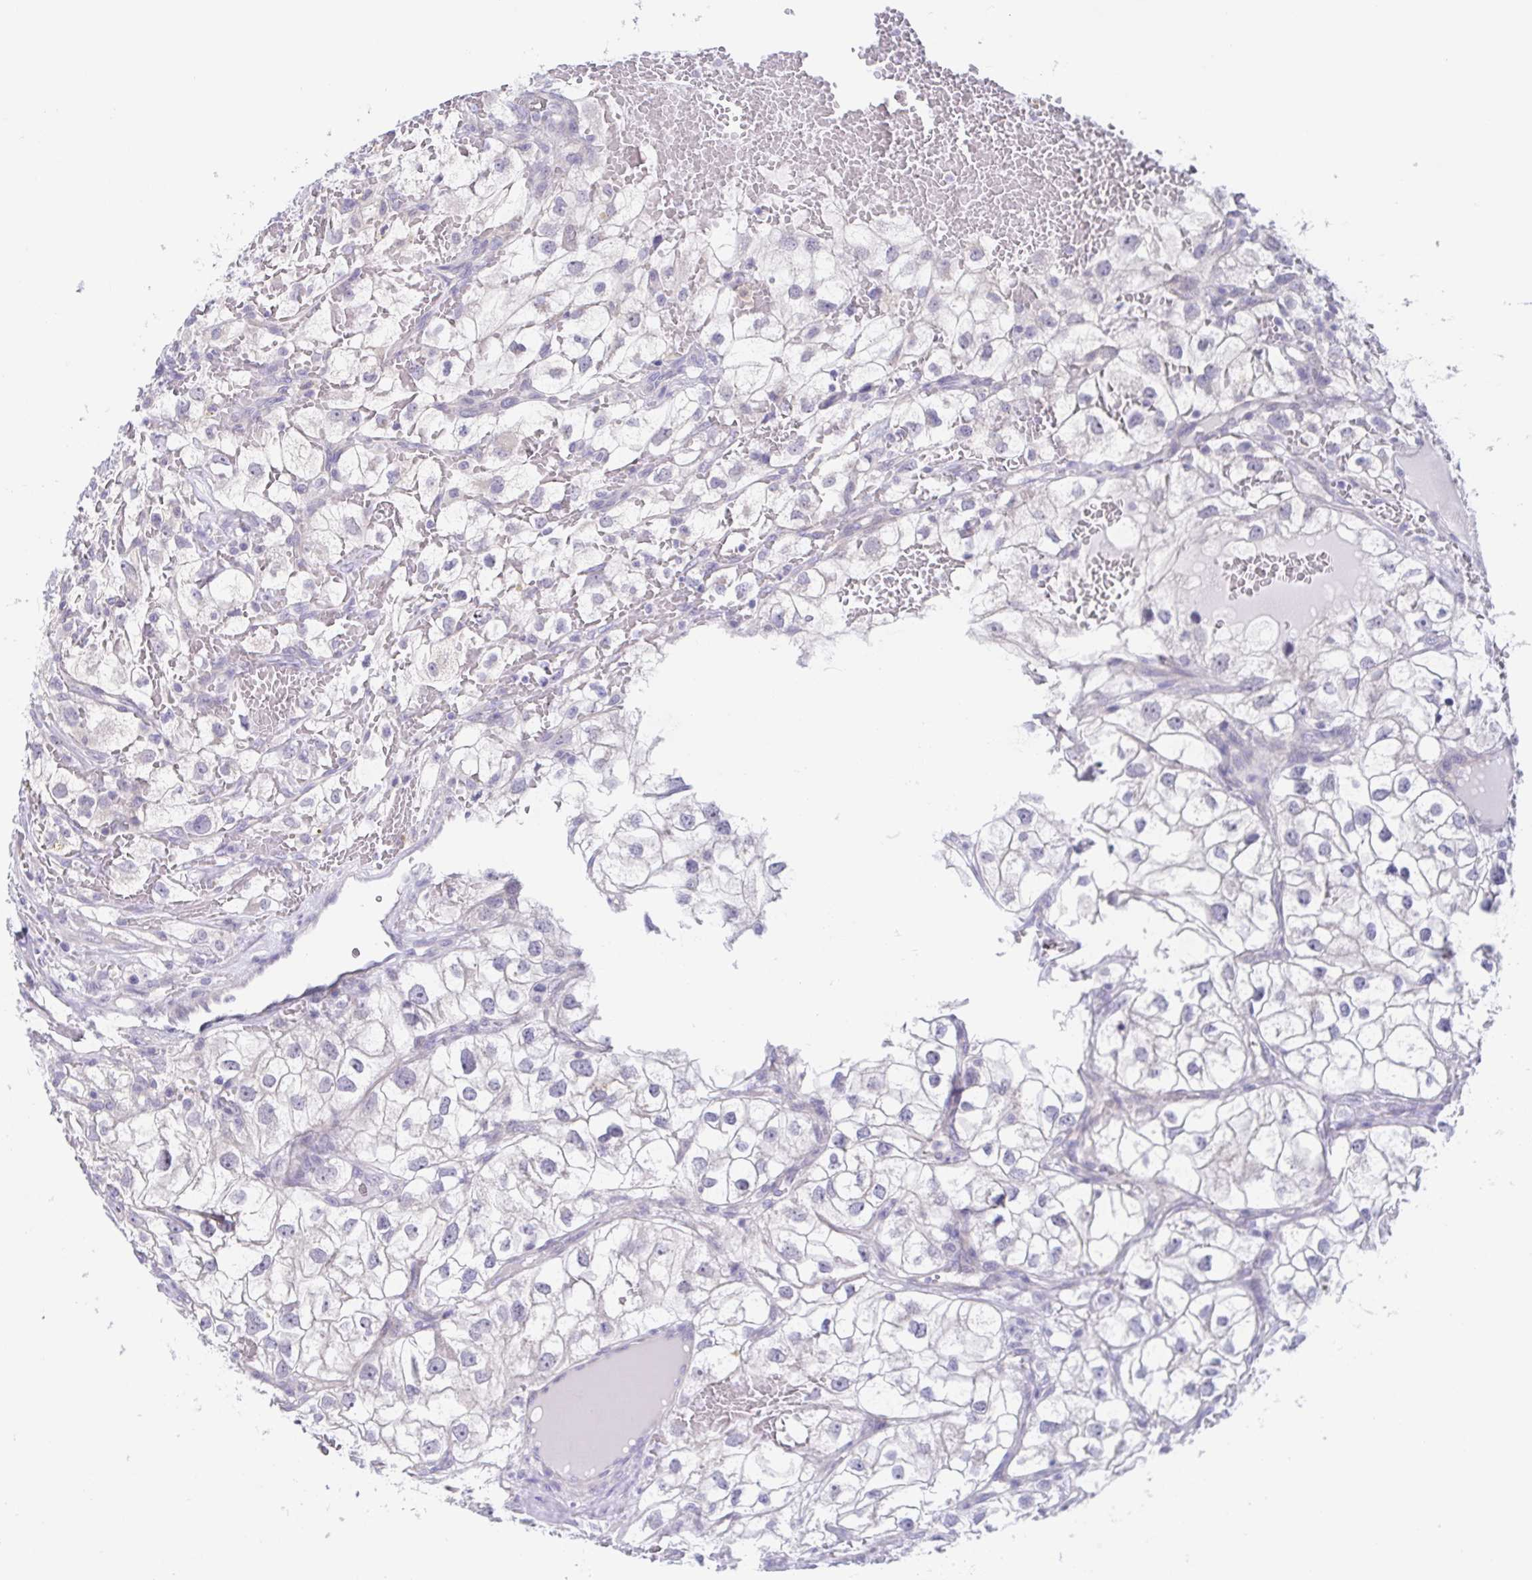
{"staining": {"intensity": "negative", "quantity": "none", "location": "none"}, "tissue": "renal cancer", "cell_type": "Tumor cells", "image_type": "cancer", "snomed": [{"axis": "morphology", "description": "Adenocarcinoma, NOS"}, {"axis": "topography", "description": "Kidney"}], "caption": "An image of adenocarcinoma (renal) stained for a protein exhibits no brown staining in tumor cells.", "gene": "TEX12", "patient": {"sex": "male", "age": 59}}